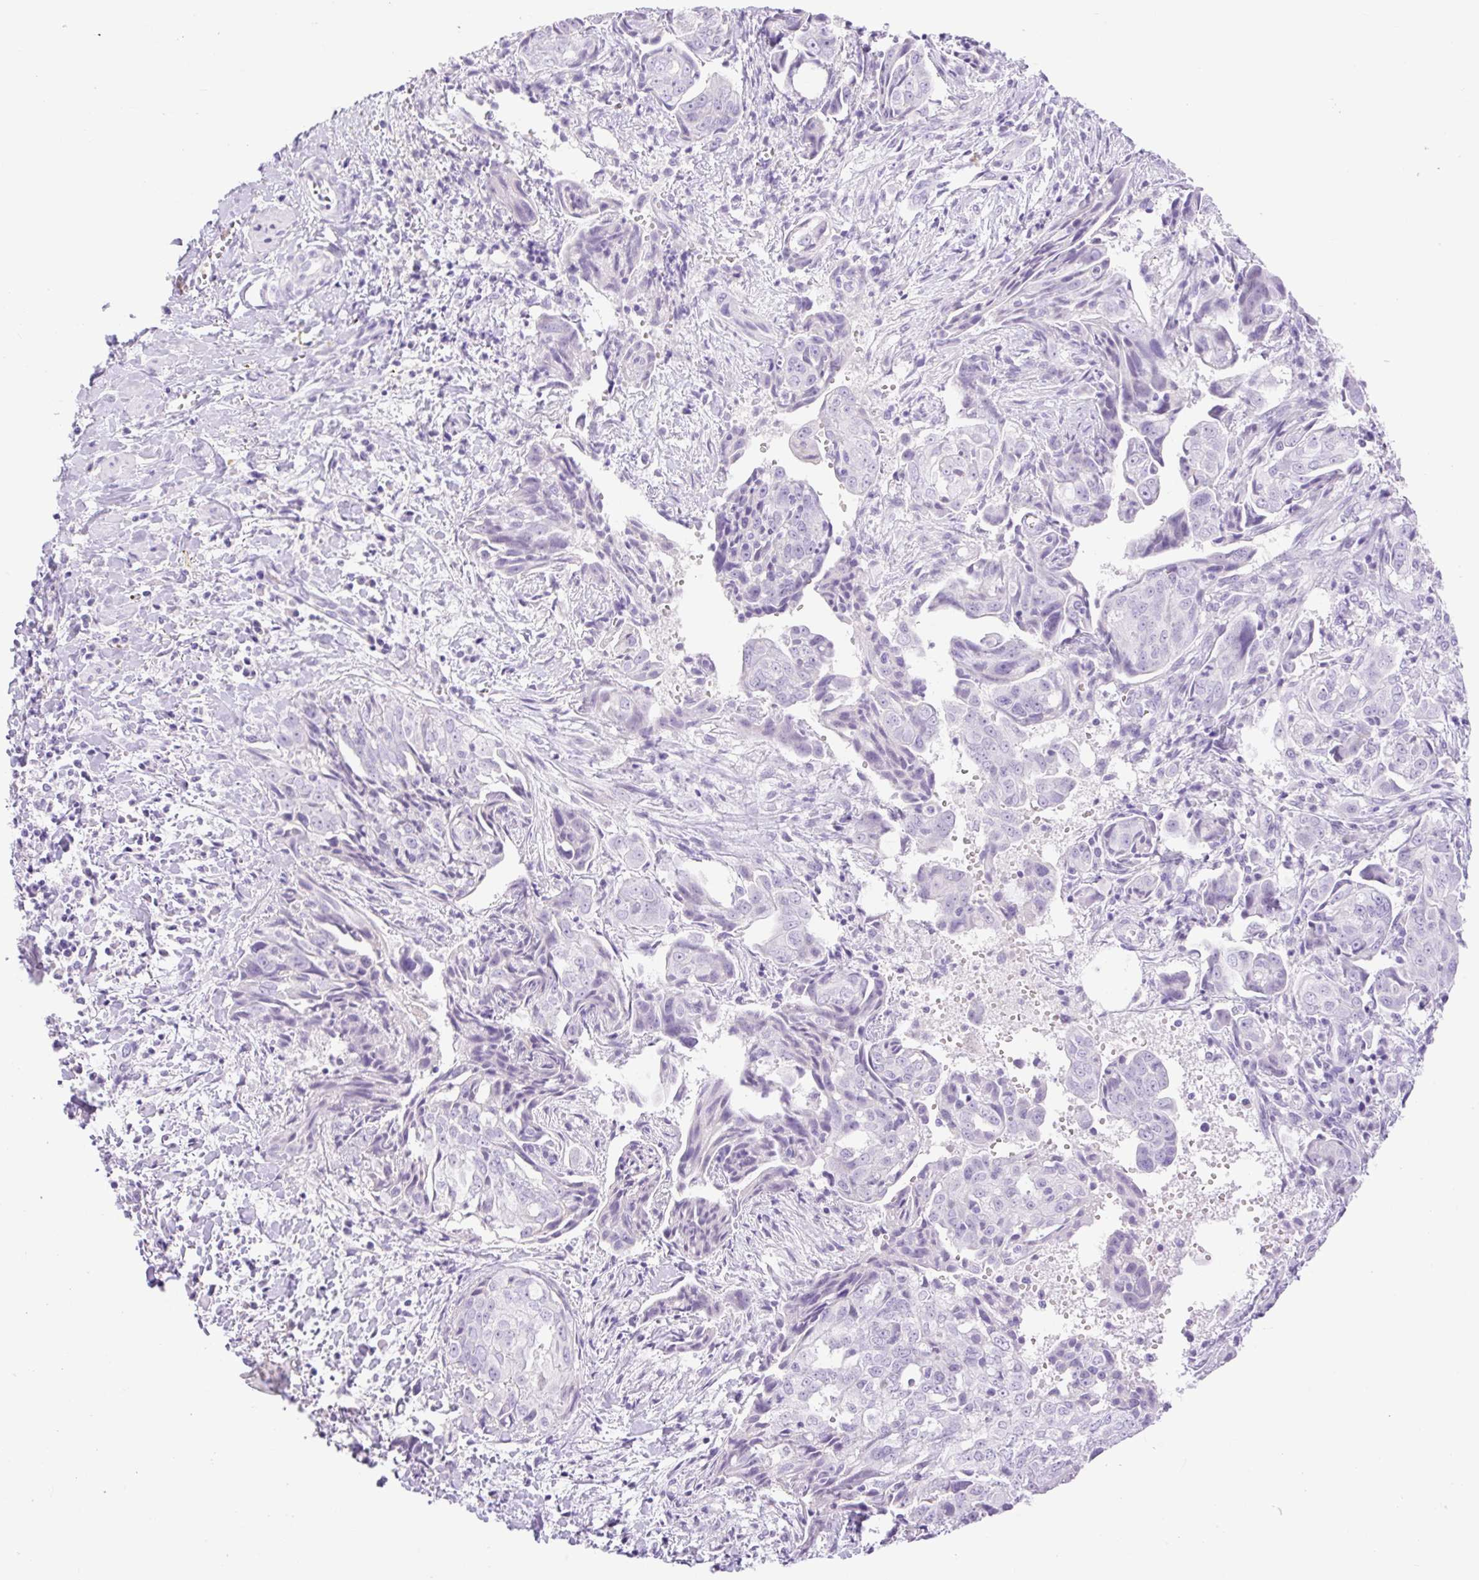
{"staining": {"intensity": "negative", "quantity": "none", "location": "none"}, "tissue": "ovarian cancer", "cell_type": "Tumor cells", "image_type": "cancer", "snomed": [{"axis": "morphology", "description": "Carcinoma, endometroid"}, {"axis": "topography", "description": "Ovary"}], "caption": "IHC of human ovarian cancer displays no positivity in tumor cells.", "gene": "SLC25A40", "patient": {"sex": "female", "age": 70}}